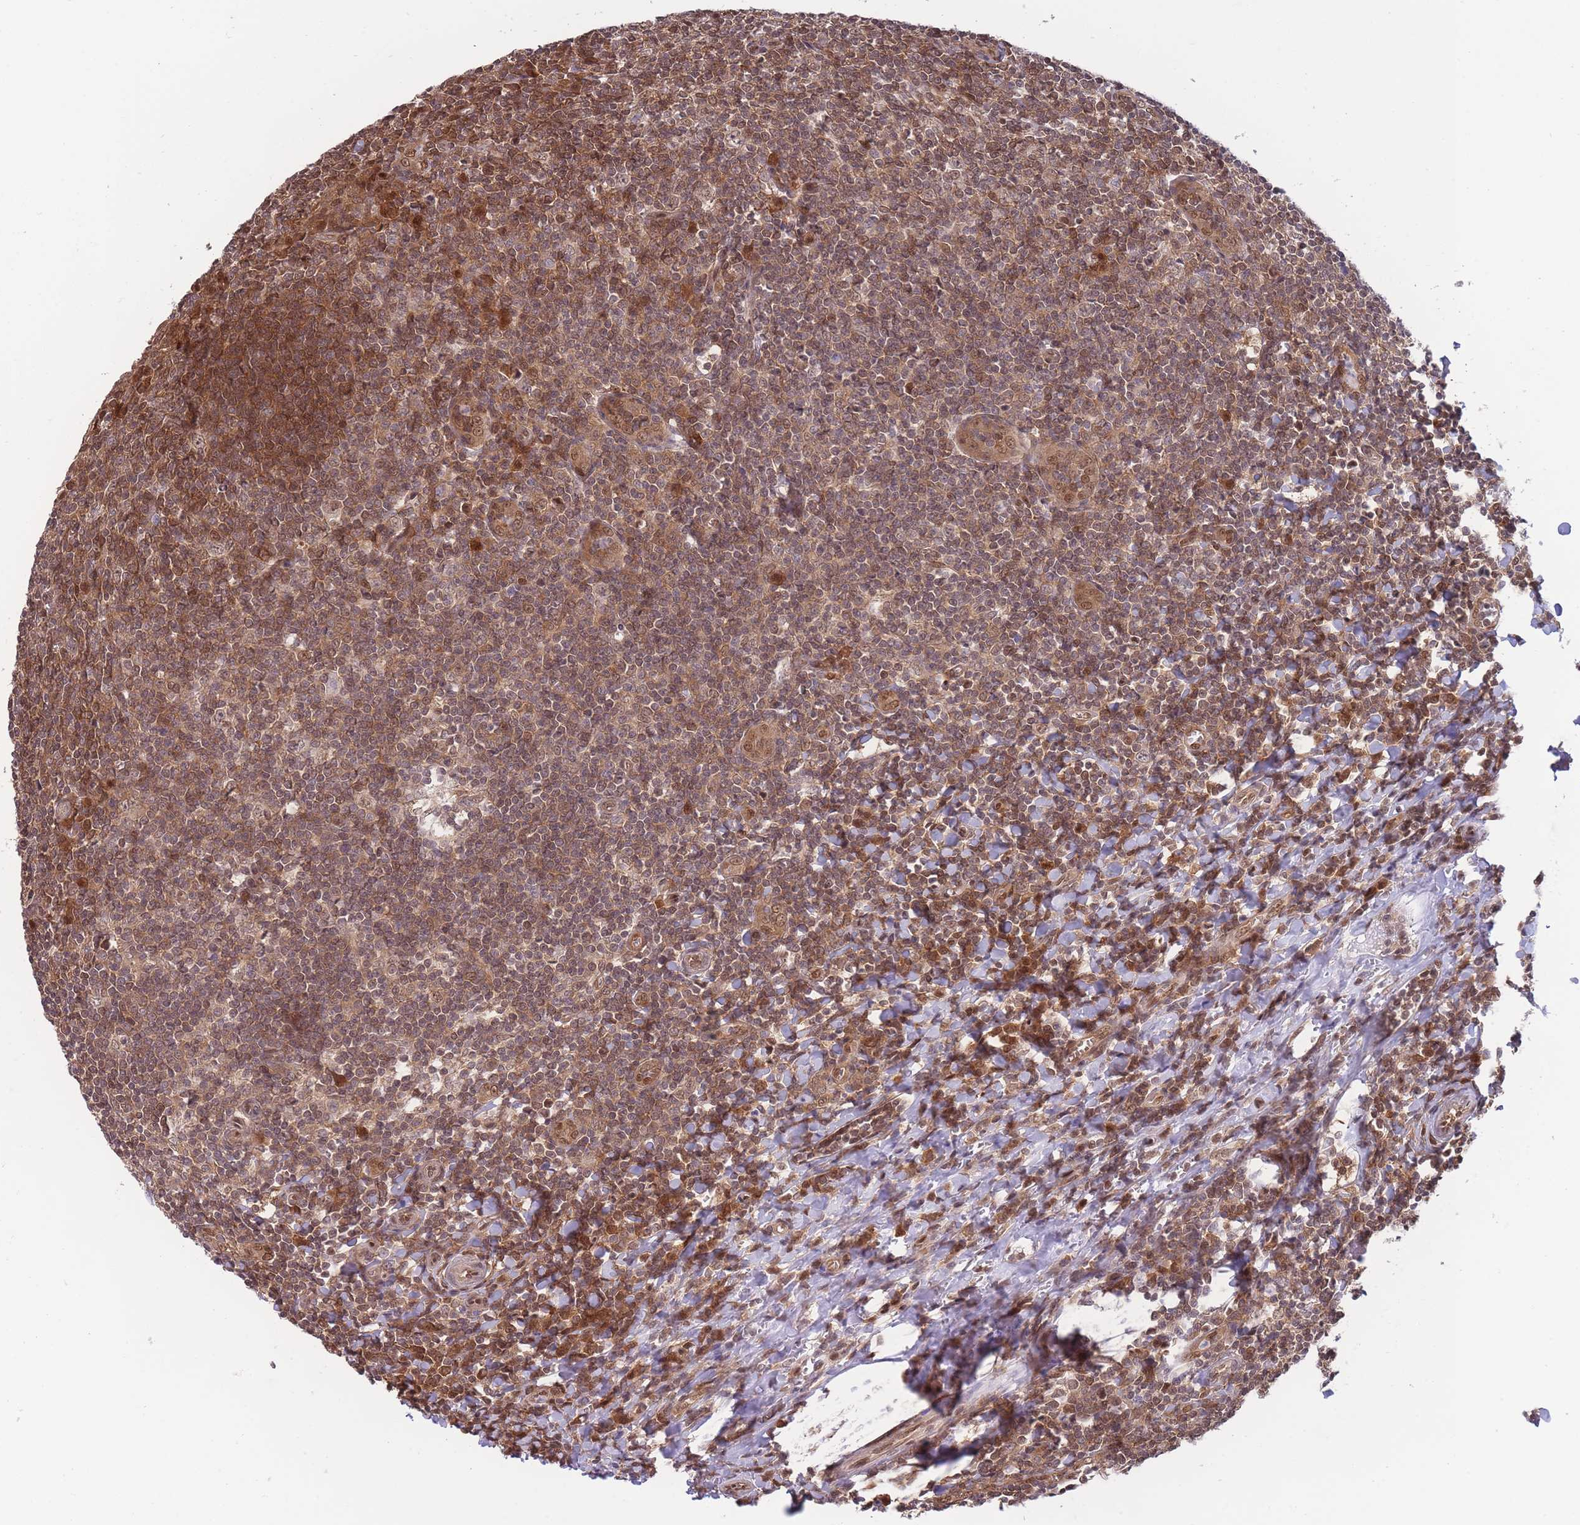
{"staining": {"intensity": "weak", "quantity": ">75%", "location": "cytoplasmic/membranous"}, "tissue": "tonsil", "cell_type": "Germinal center cells", "image_type": "normal", "snomed": [{"axis": "morphology", "description": "Normal tissue, NOS"}, {"axis": "topography", "description": "Tonsil"}], "caption": "This image shows immunohistochemistry staining of unremarkable tonsil, with low weak cytoplasmic/membranous positivity in approximately >75% of germinal center cells.", "gene": "NSFL1C", "patient": {"sex": "male", "age": 27}}